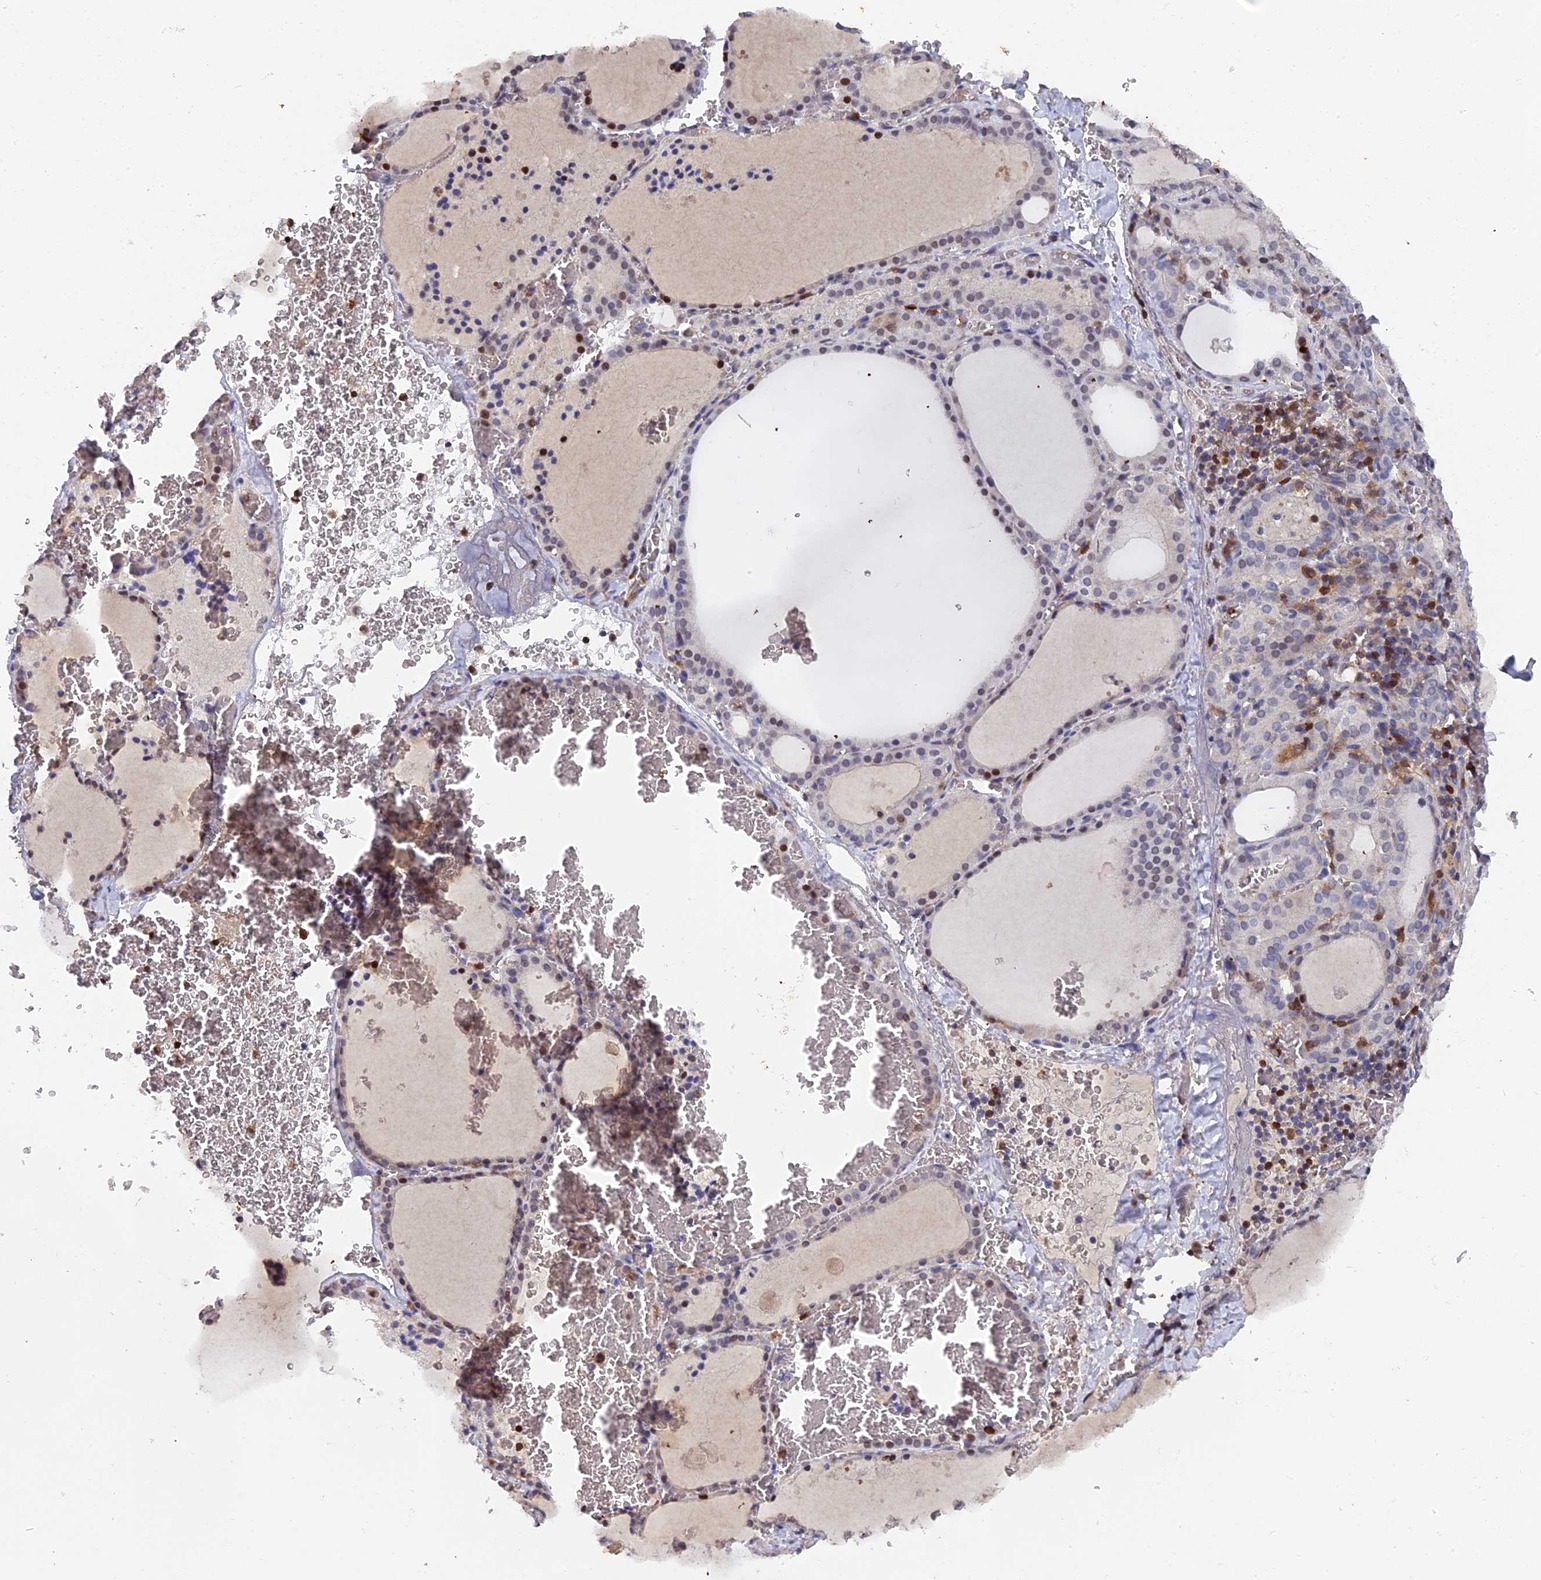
{"staining": {"intensity": "moderate", "quantity": "<25%", "location": "nuclear"}, "tissue": "thyroid gland", "cell_type": "Glandular cells", "image_type": "normal", "snomed": [{"axis": "morphology", "description": "Normal tissue, NOS"}, {"axis": "topography", "description": "Thyroid gland"}], "caption": "Immunohistochemistry (IHC) photomicrograph of benign thyroid gland: human thyroid gland stained using IHC shows low levels of moderate protein expression localized specifically in the nuclear of glandular cells, appearing as a nuclear brown color.", "gene": "GALK2", "patient": {"sex": "female", "age": 39}}